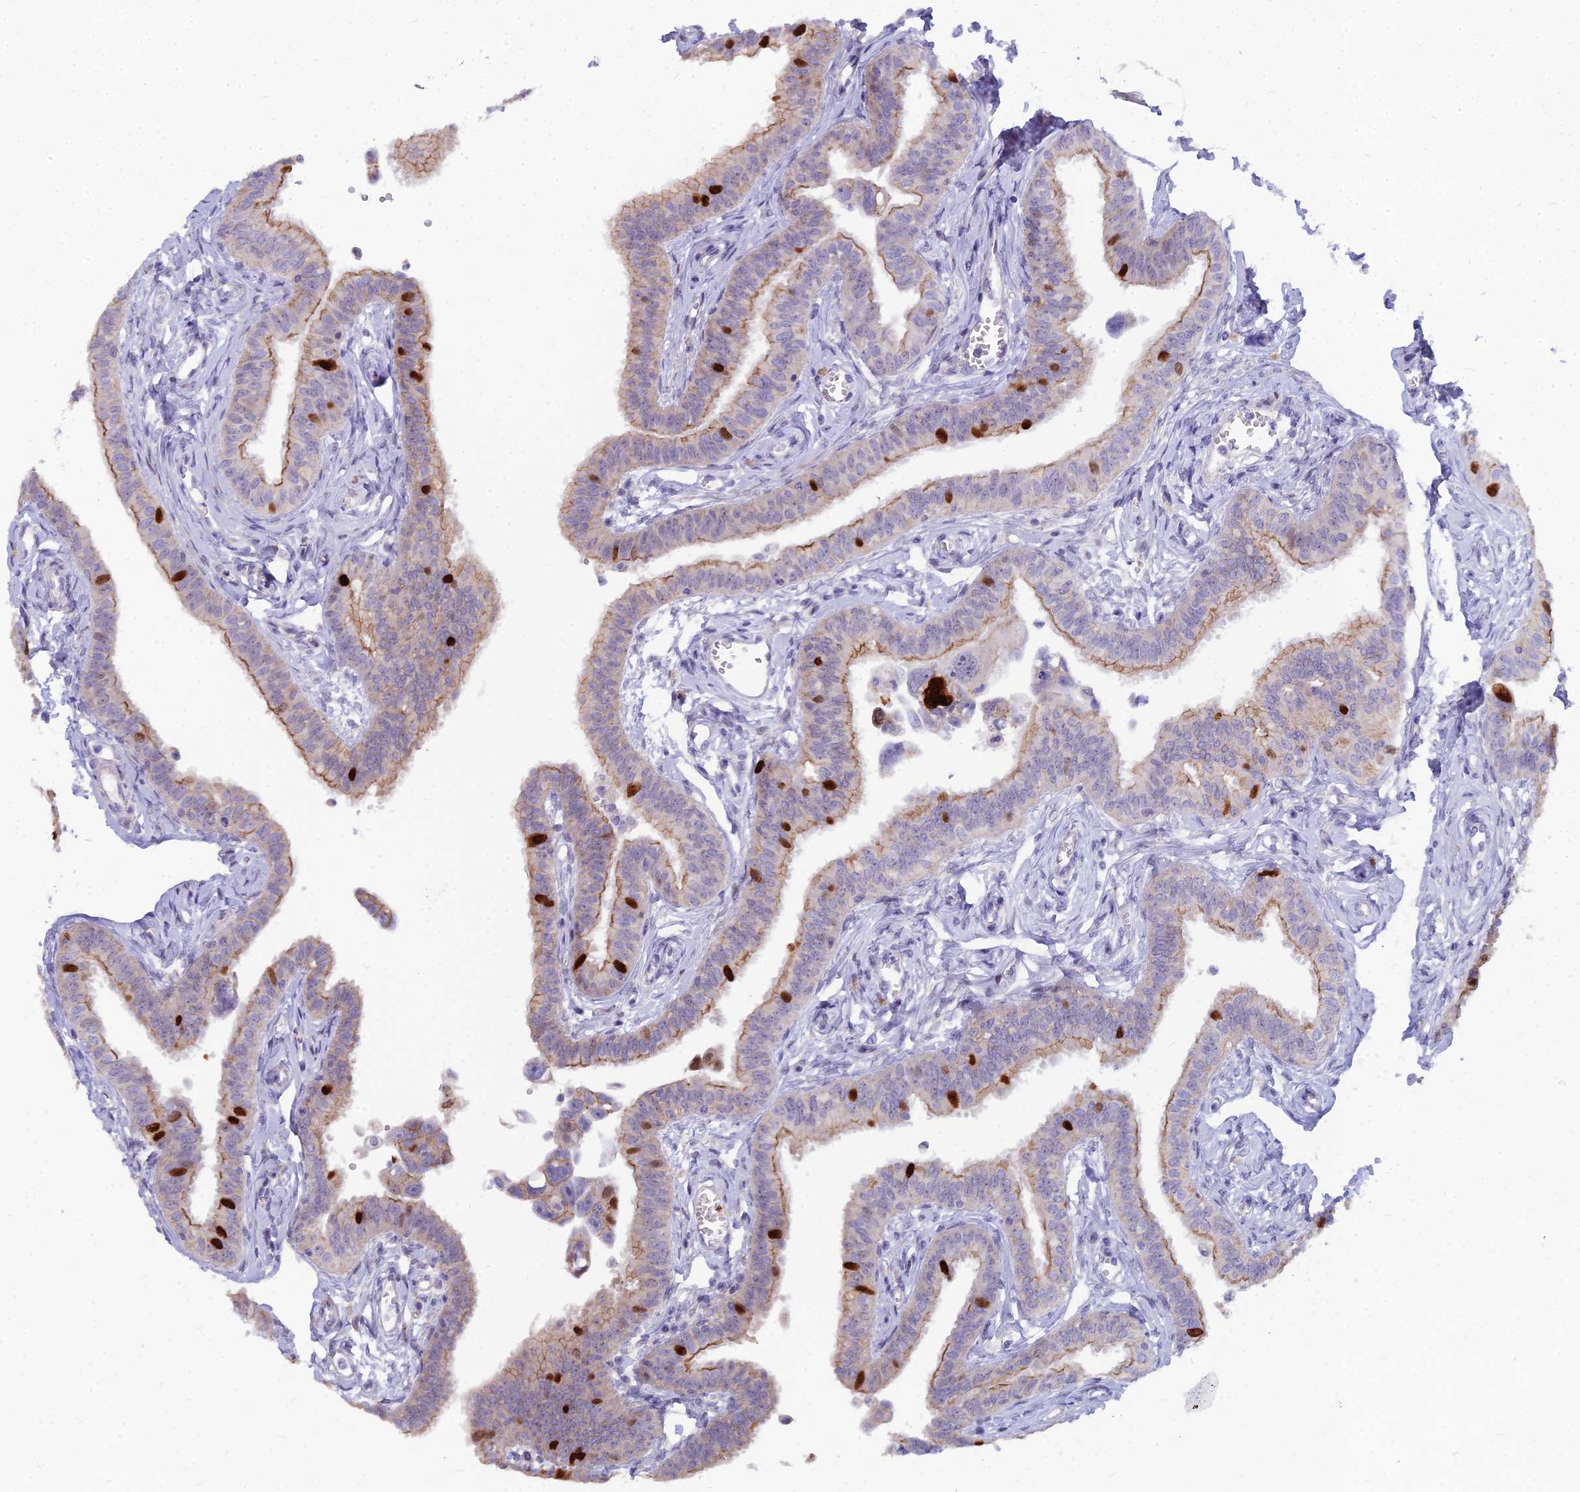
{"staining": {"intensity": "strong", "quantity": "<25%", "location": "cytoplasmic/membranous,nuclear"}, "tissue": "fallopian tube", "cell_type": "Glandular cells", "image_type": "normal", "snomed": [{"axis": "morphology", "description": "Normal tissue, NOS"}, {"axis": "morphology", "description": "Carcinoma, NOS"}, {"axis": "topography", "description": "Fallopian tube"}, {"axis": "topography", "description": "Ovary"}], "caption": "Protein positivity by IHC demonstrates strong cytoplasmic/membranous,nuclear staining in about <25% of glandular cells in benign fallopian tube.", "gene": "ENSG00000285920", "patient": {"sex": "female", "age": 59}}